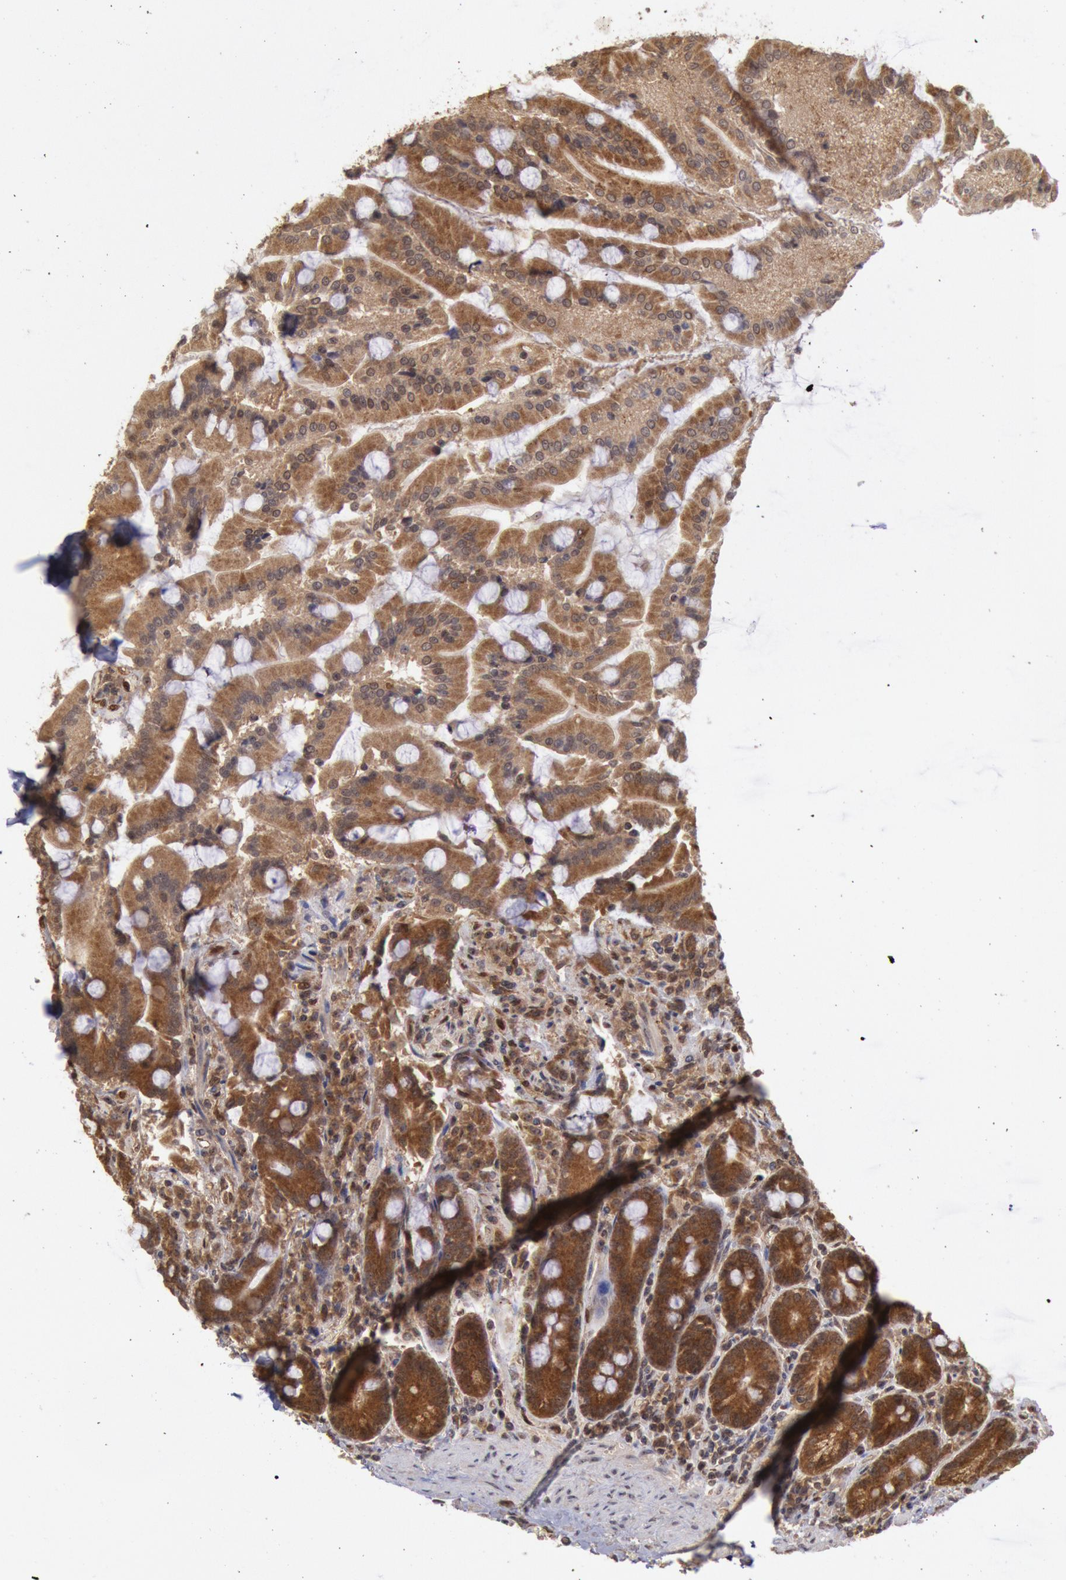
{"staining": {"intensity": "moderate", "quantity": ">75%", "location": "cytoplasmic/membranous"}, "tissue": "duodenum", "cell_type": "Glandular cells", "image_type": "normal", "snomed": [{"axis": "morphology", "description": "Normal tissue, NOS"}, {"axis": "topography", "description": "Duodenum"}], "caption": "This micrograph reveals IHC staining of unremarkable human duodenum, with medium moderate cytoplasmic/membranous staining in about >75% of glandular cells.", "gene": "STX17", "patient": {"sex": "female", "age": 64}}